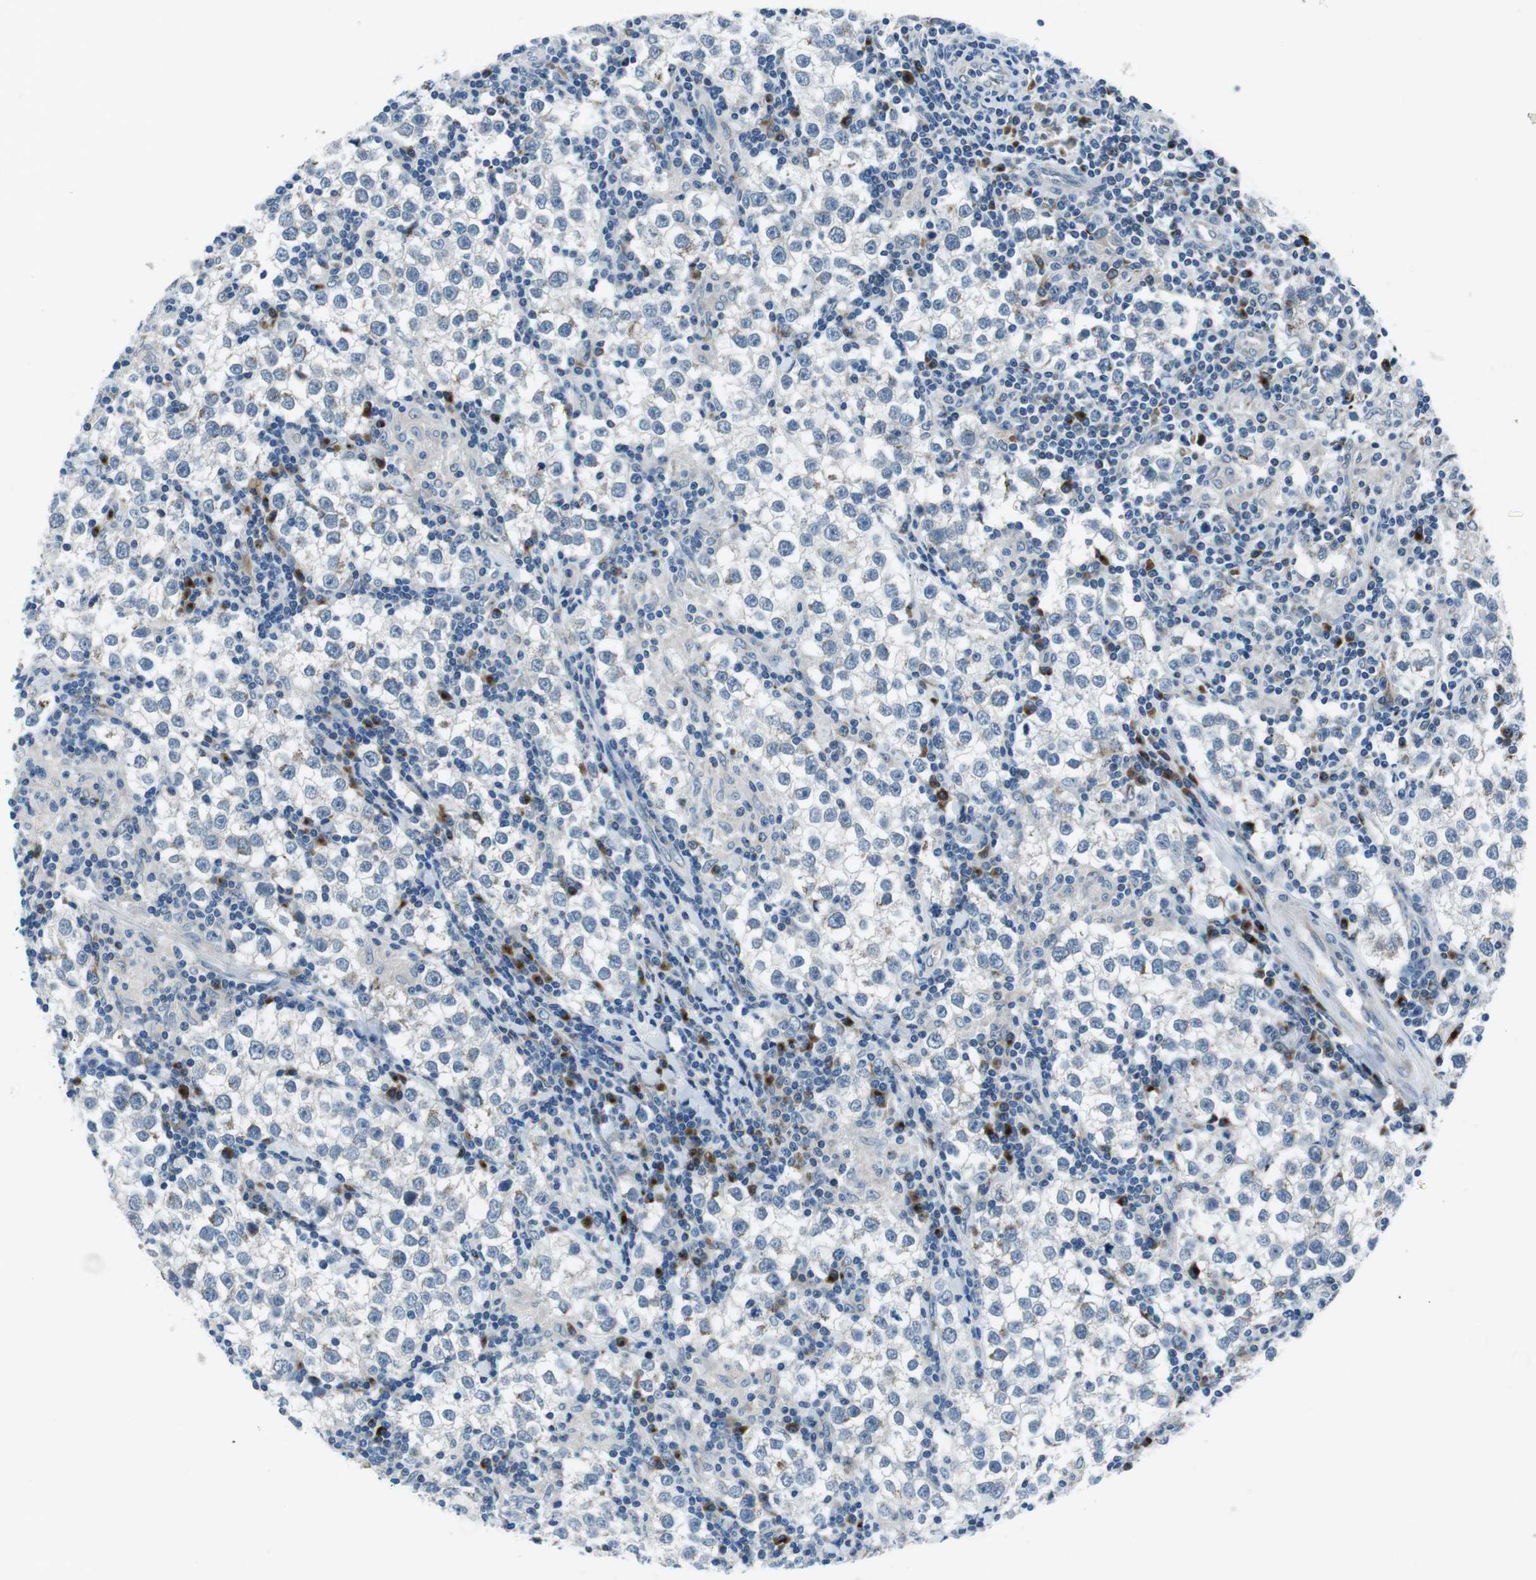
{"staining": {"intensity": "negative", "quantity": "none", "location": "none"}, "tissue": "testis cancer", "cell_type": "Tumor cells", "image_type": "cancer", "snomed": [{"axis": "morphology", "description": "Seminoma, NOS"}, {"axis": "morphology", "description": "Carcinoma, Embryonal, NOS"}, {"axis": "topography", "description": "Testis"}], "caption": "This is a histopathology image of immunohistochemistry staining of testis cancer, which shows no staining in tumor cells.", "gene": "NUCB2", "patient": {"sex": "male", "age": 36}}